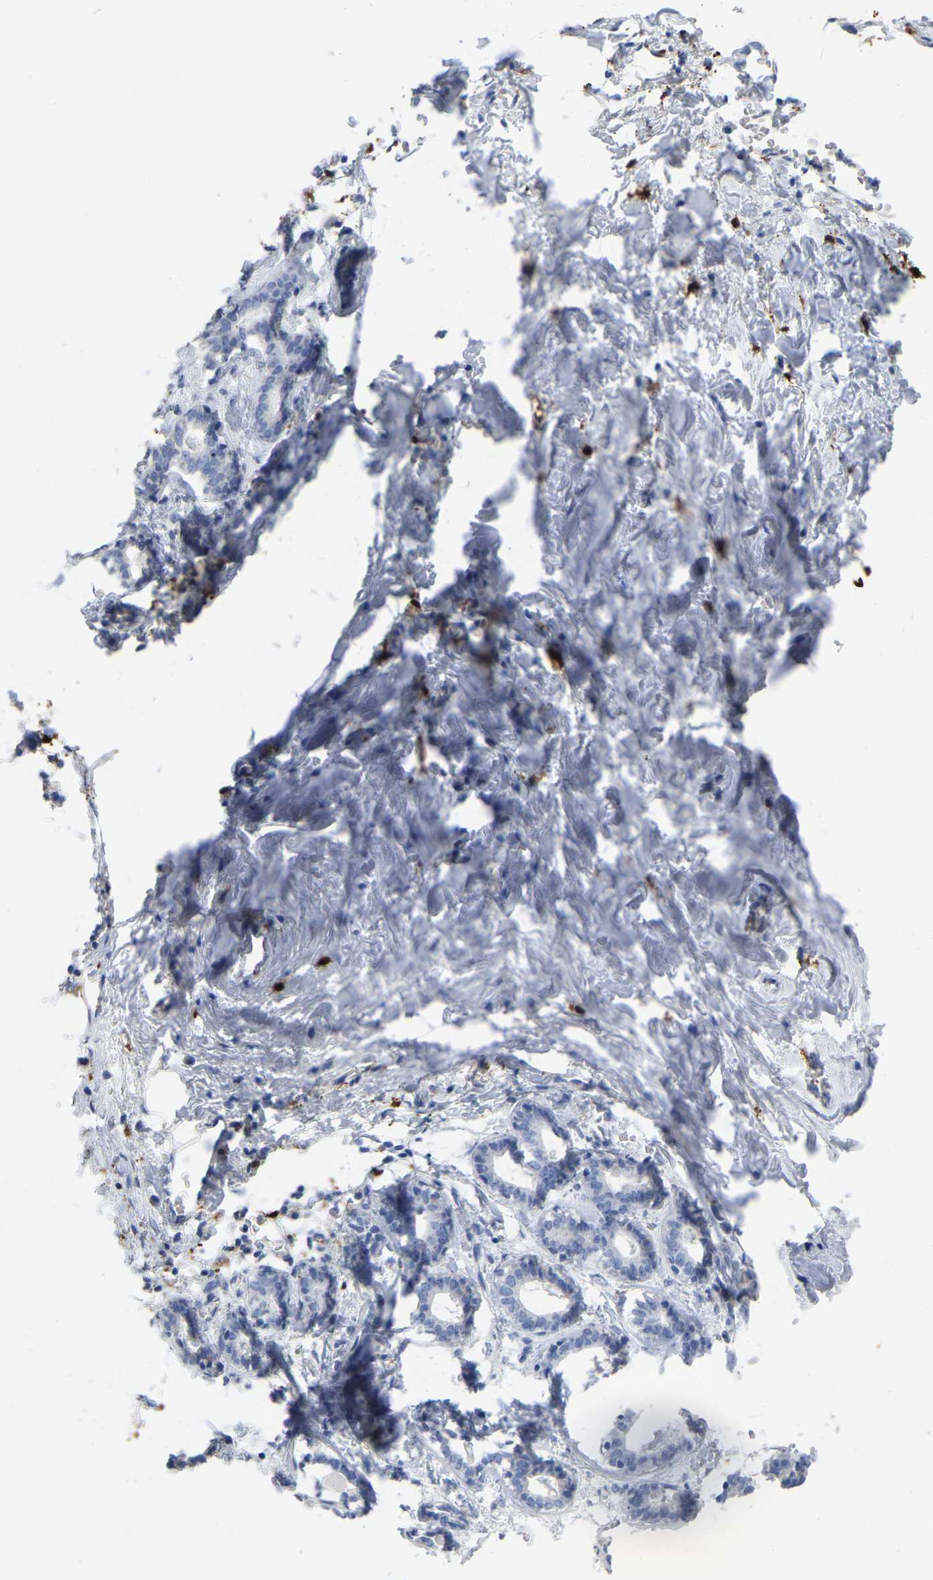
{"staining": {"intensity": "negative", "quantity": "none", "location": "none"}, "tissue": "breast", "cell_type": "Adipocytes", "image_type": "normal", "snomed": [{"axis": "morphology", "description": "Normal tissue, NOS"}, {"axis": "topography", "description": "Breast"}], "caption": "IHC histopathology image of unremarkable breast: breast stained with DAB (3,3'-diaminobenzidine) demonstrates no significant protein expression in adipocytes.", "gene": "ULBP2", "patient": {"sex": "female", "age": 27}}